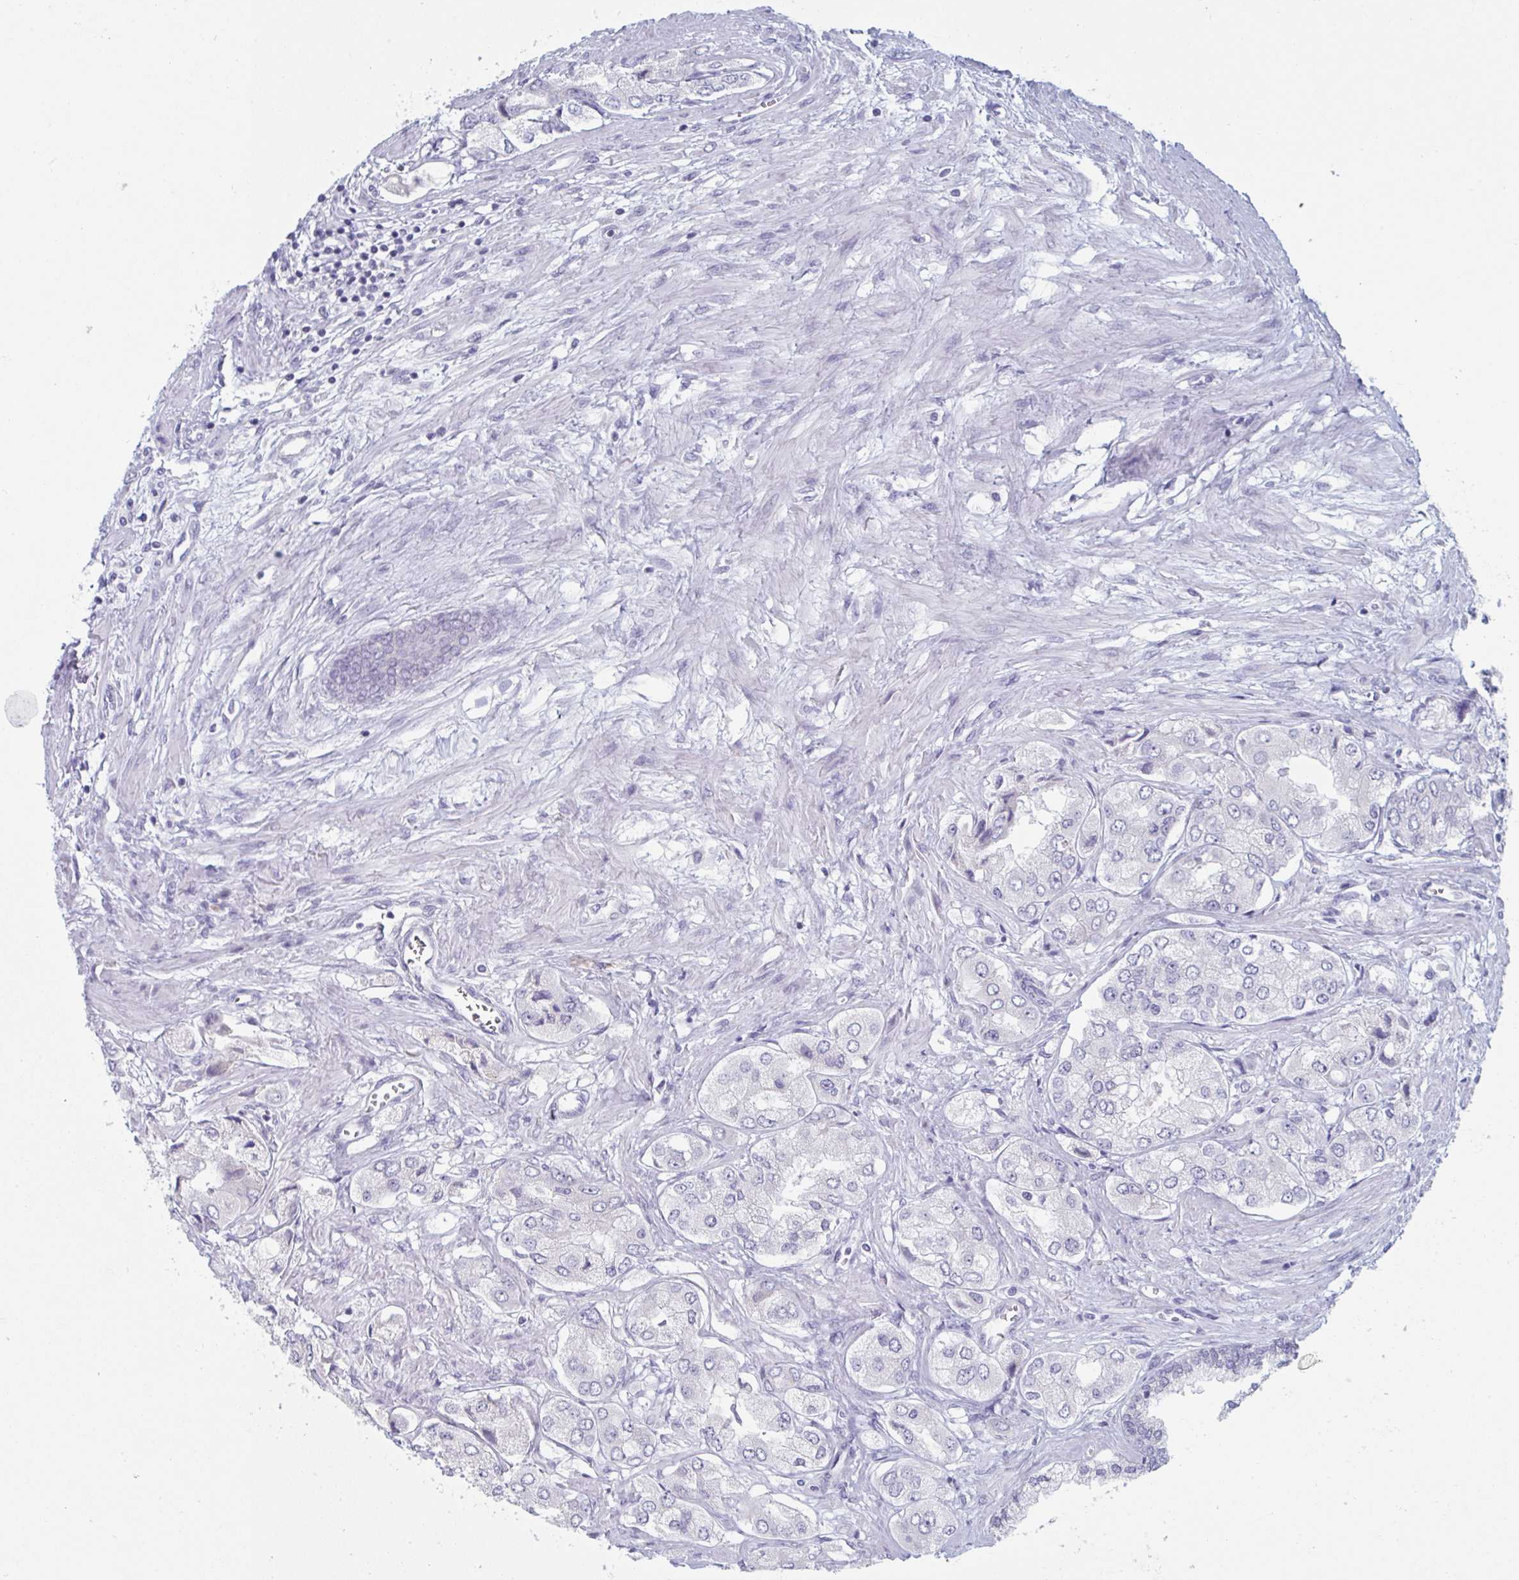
{"staining": {"intensity": "negative", "quantity": "none", "location": "none"}, "tissue": "prostate cancer", "cell_type": "Tumor cells", "image_type": "cancer", "snomed": [{"axis": "morphology", "description": "Adenocarcinoma, Low grade"}, {"axis": "topography", "description": "Prostate"}], "caption": "High magnification brightfield microscopy of prostate cancer stained with DAB (3,3'-diaminobenzidine) (brown) and counterstained with hematoxylin (blue): tumor cells show no significant staining.", "gene": "NDUFC2", "patient": {"sex": "male", "age": 69}}